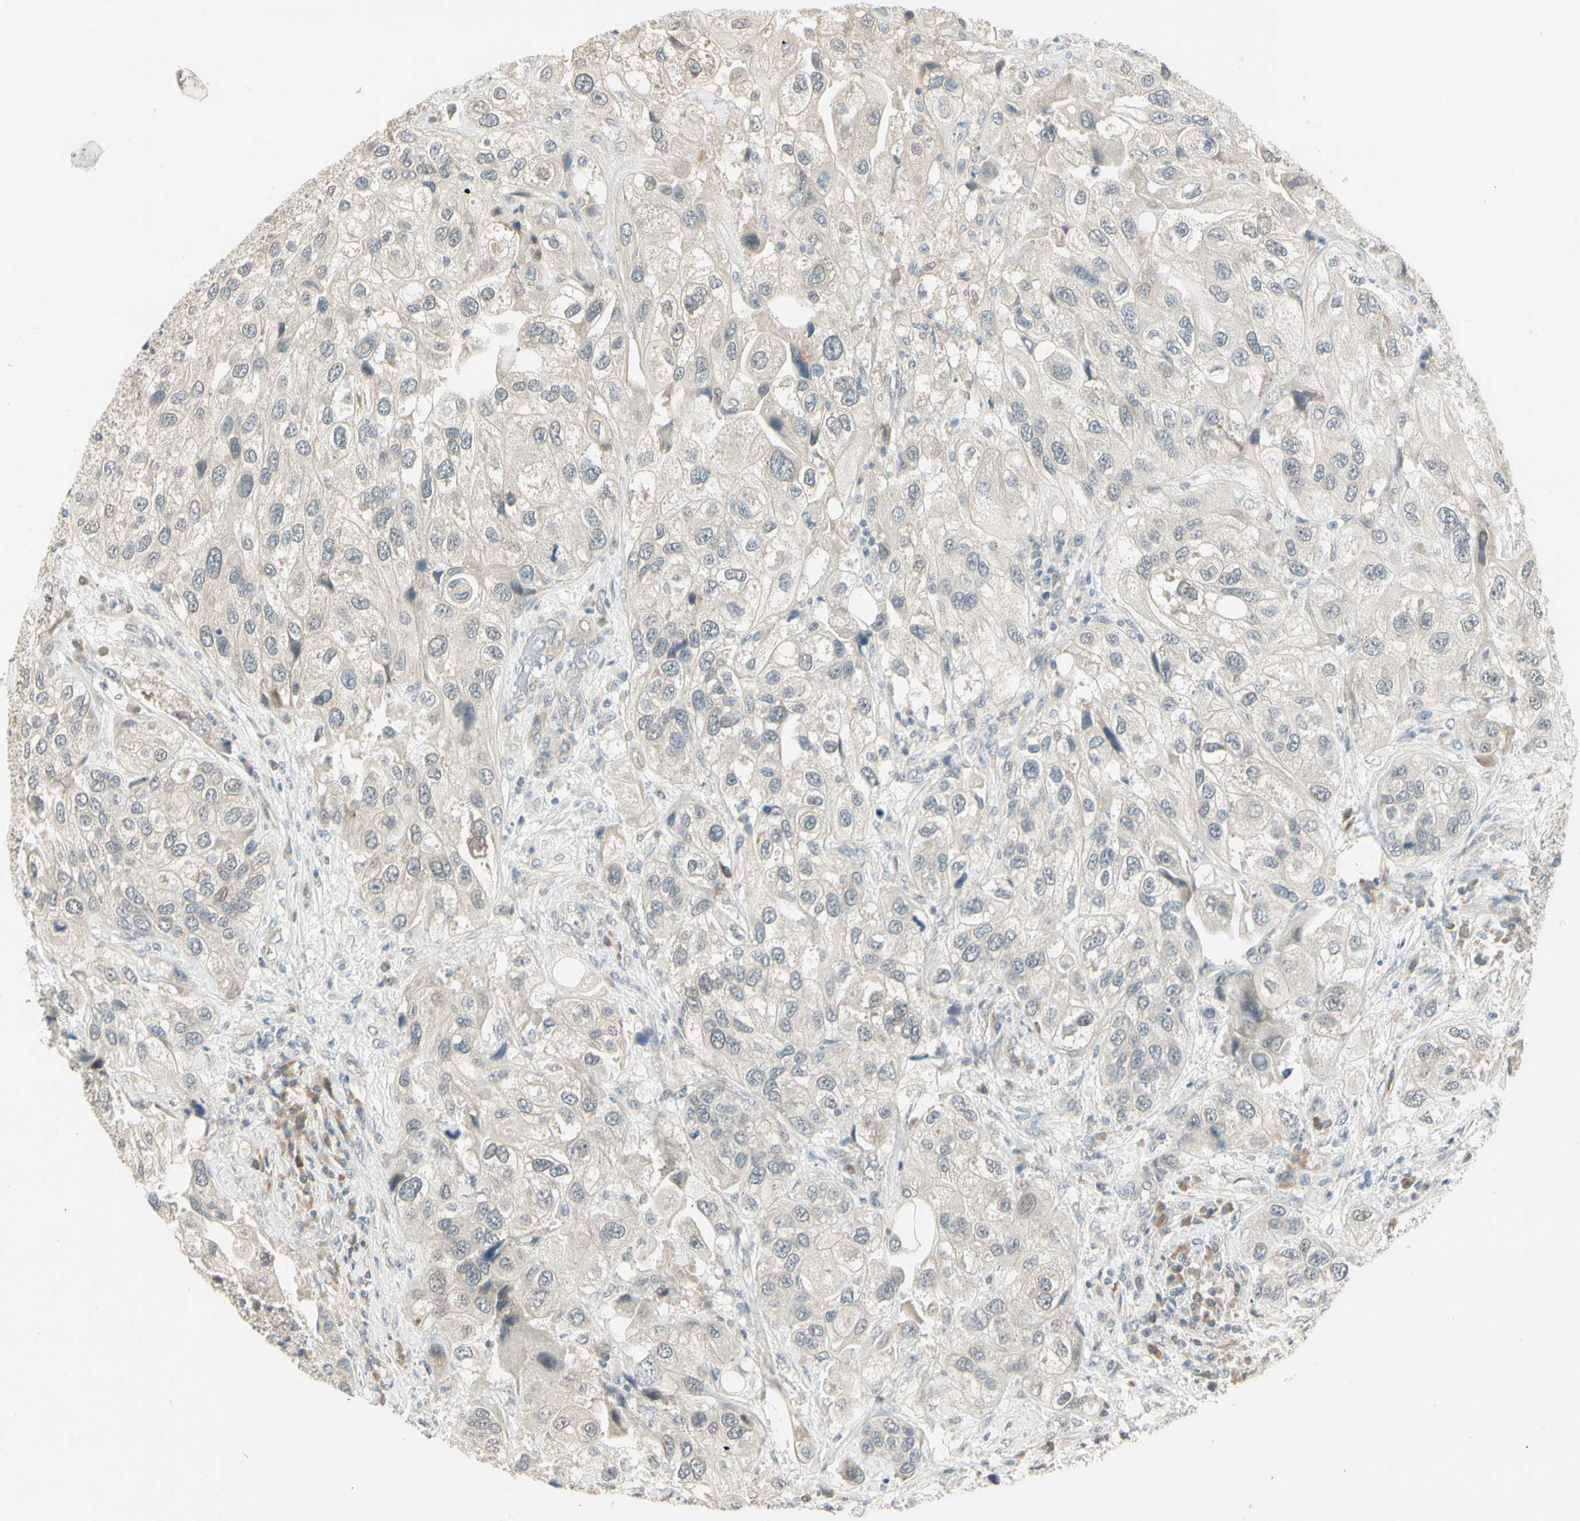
{"staining": {"intensity": "weak", "quantity": "<25%", "location": "nuclear"}, "tissue": "urothelial cancer", "cell_type": "Tumor cells", "image_type": "cancer", "snomed": [{"axis": "morphology", "description": "Urothelial carcinoma, High grade"}, {"axis": "topography", "description": "Urinary bladder"}], "caption": "Urothelial carcinoma (high-grade) stained for a protein using IHC demonstrates no expression tumor cells.", "gene": "PCDHB15", "patient": {"sex": "female", "age": 64}}